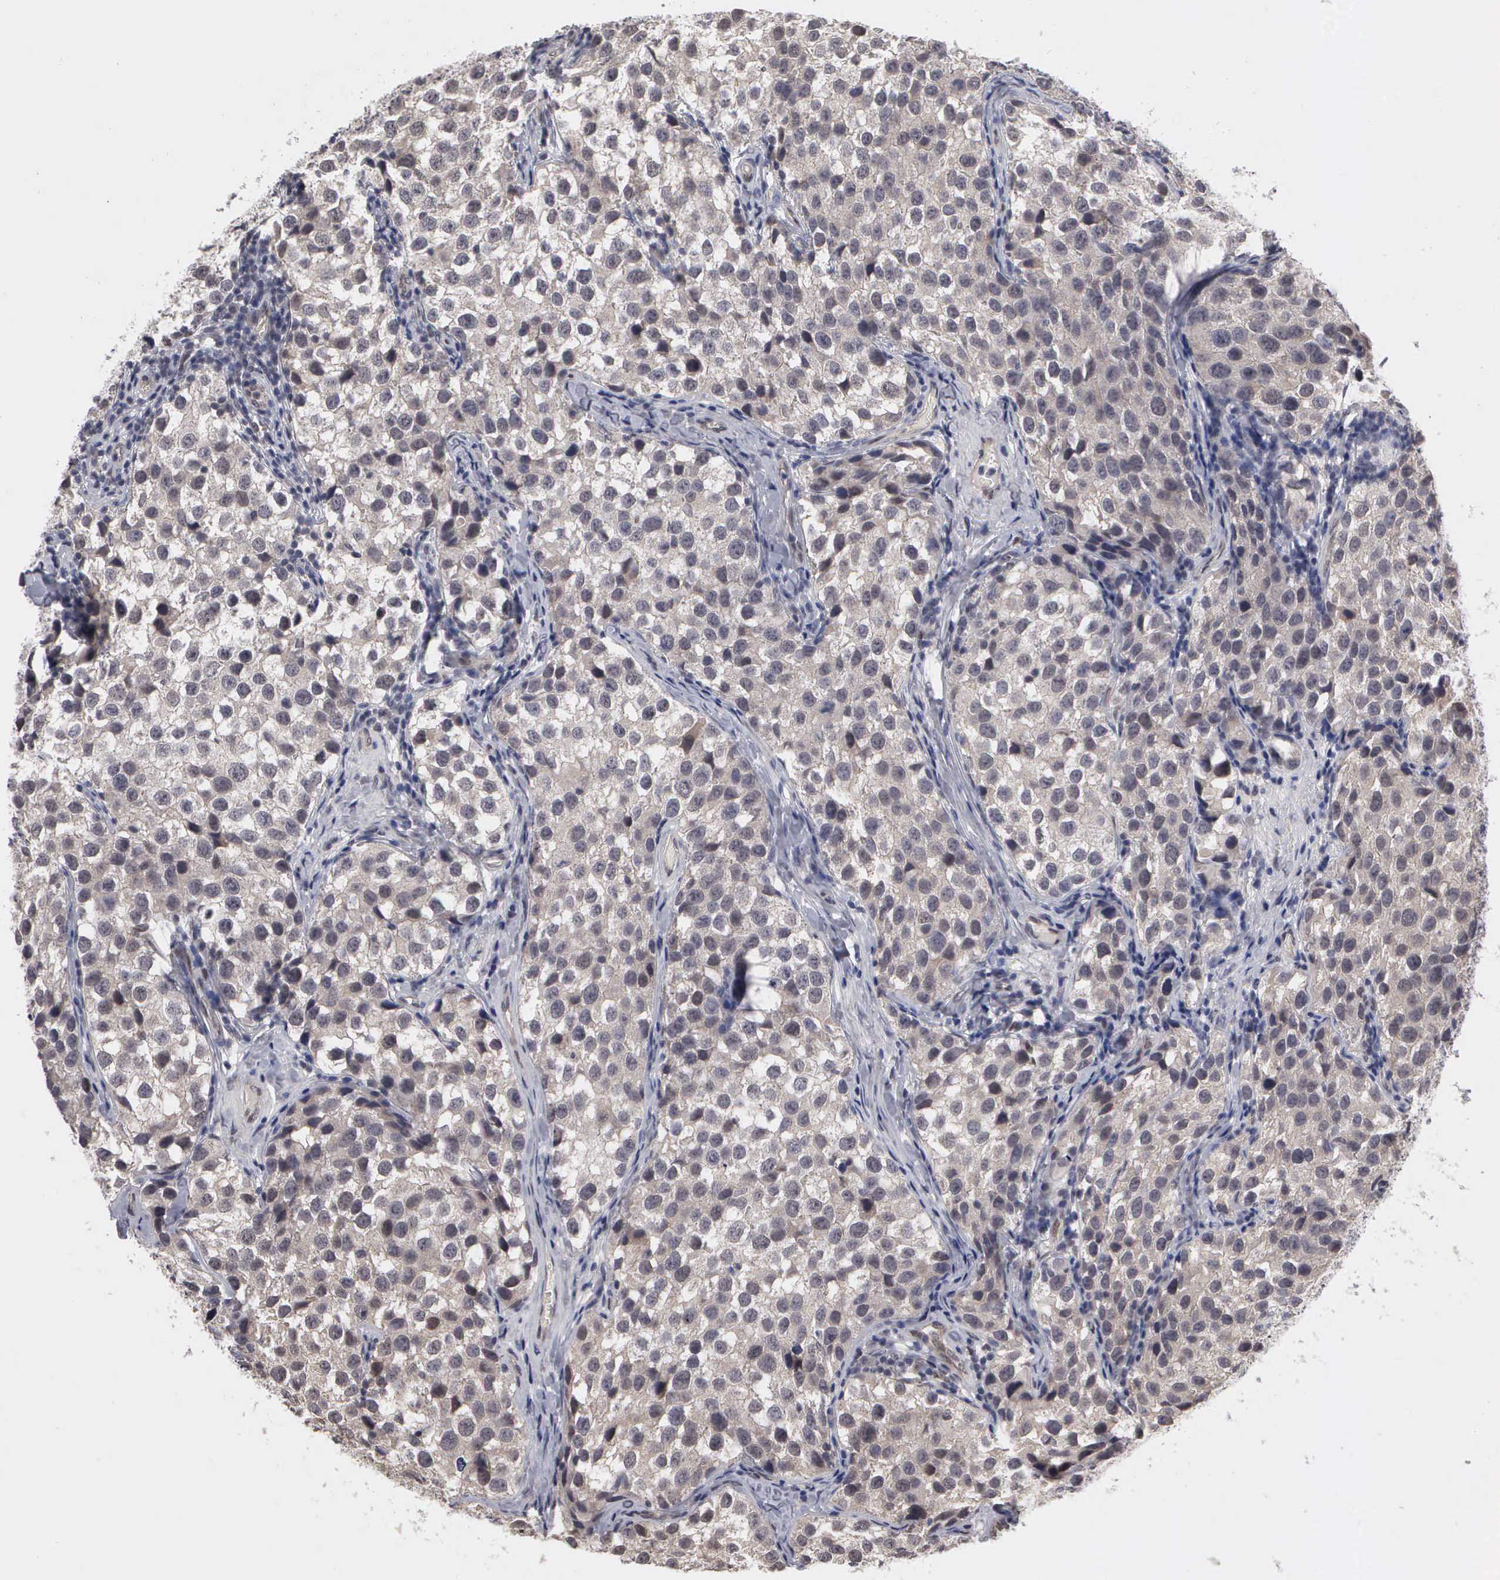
{"staining": {"intensity": "negative", "quantity": "none", "location": "none"}, "tissue": "testis cancer", "cell_type": "Tumor cells", "image_type": "cancer", "snomed": [{"axis": "morphology", "description": "Seminoma, NOS"}, {"axis": "topography", "description": "Testis"}], "caption": "Immunohistochemical staining of testis seminoma displays no significant staining in tumor cells. (Immunohistochemistry (ihc), brightfield microscopy, high magnification).", "gene": "ZBTB33", "patient": {"sex": "male", "age": 39}}